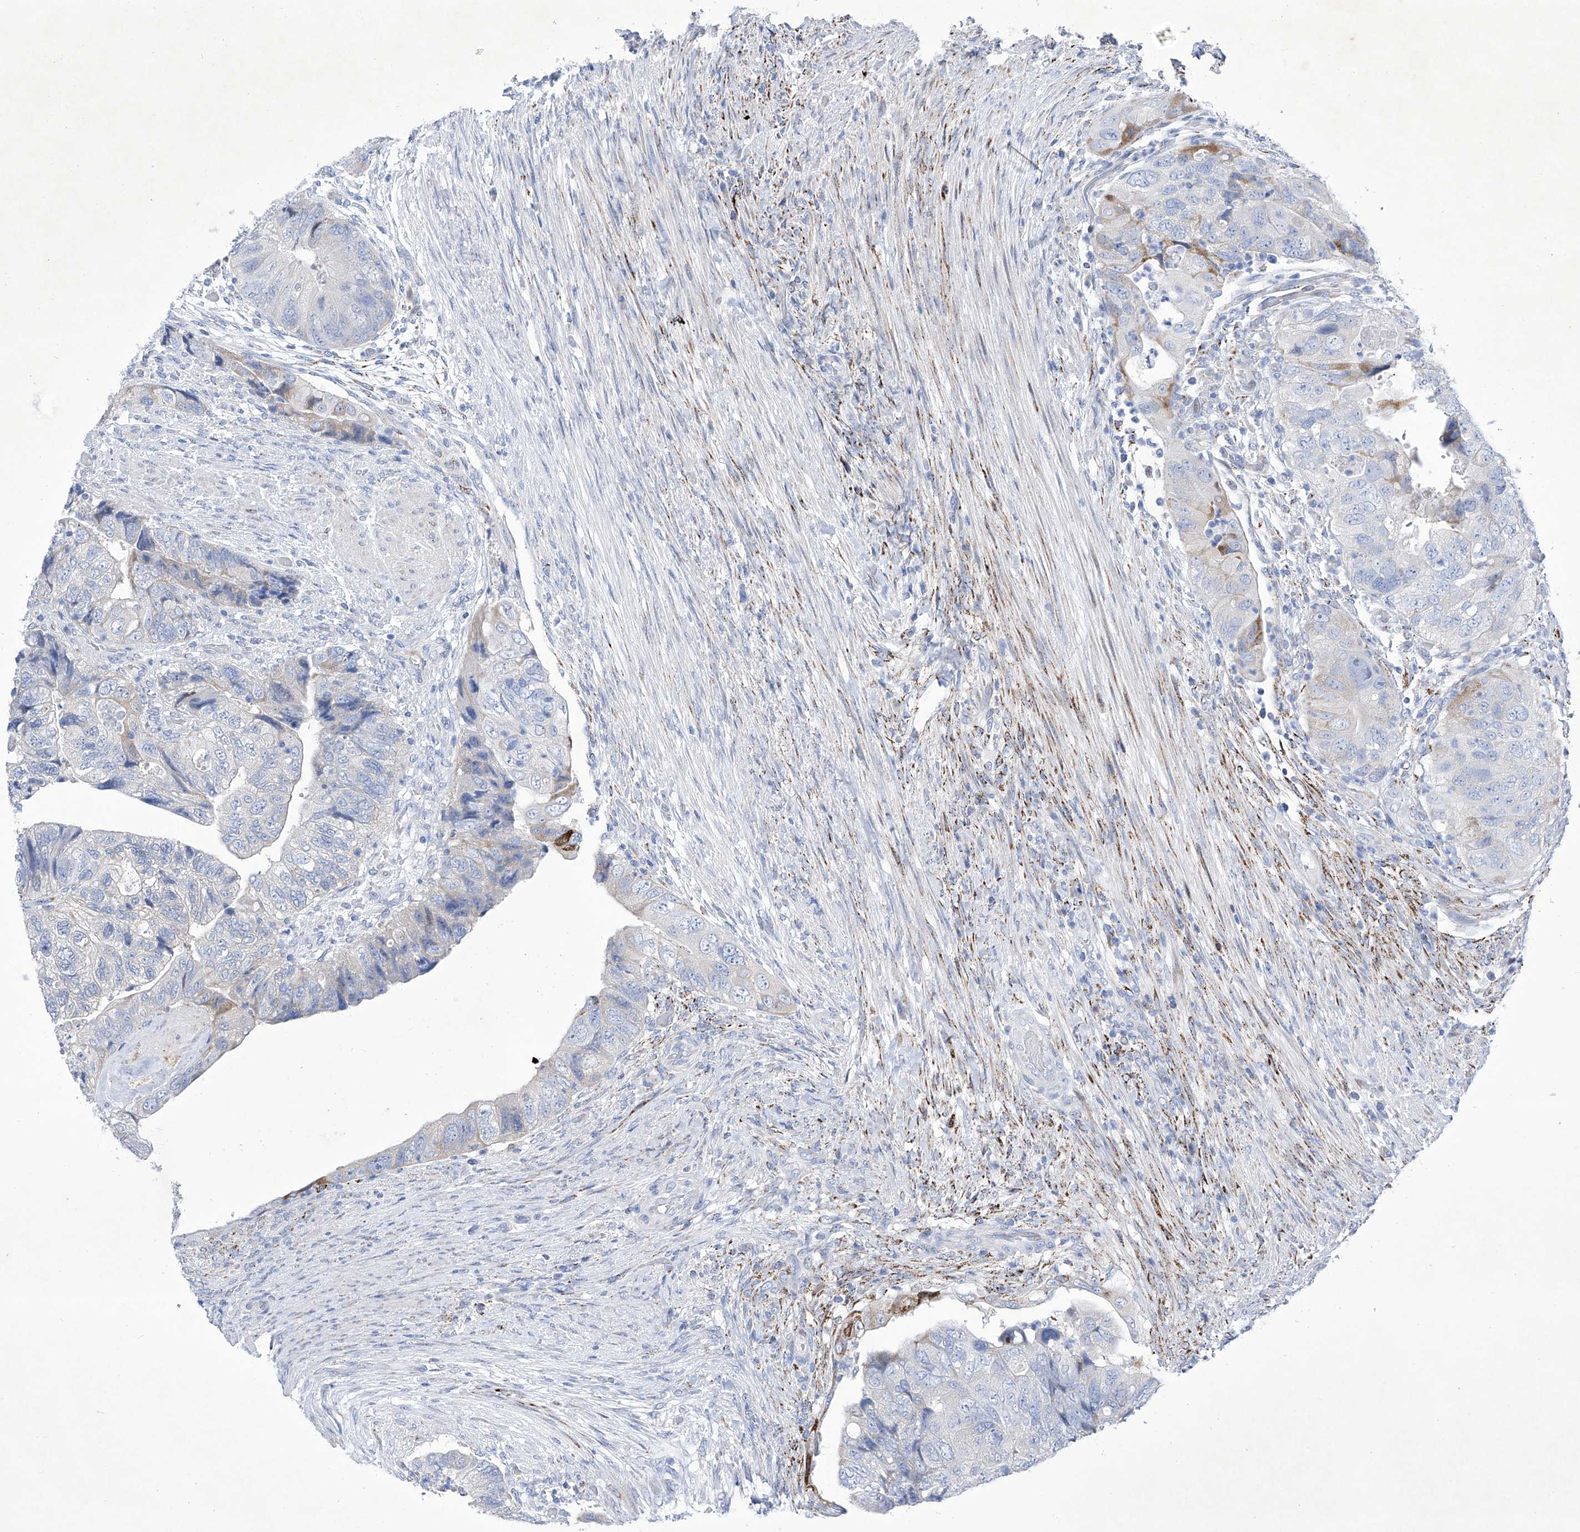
{"staining": {"intensity": "negative", "quantity": "none", "location": "none"}, "tissue": "colorectal cancer", "cell_type": "Tumor cells", "image_type": "cancer", "snomed": [{"axis": "morphology", "description": "Adenocarcinoma, NOS"}, {"axis": "topography", "description": "Rectum"}], "caption": "Immunohistochemistry of human colorectal cancer (adenocarcinoma) reveals no positivity in tumor cells.", "gene": "C1orf87", "patient": {"sex": "male", "age": 63}}